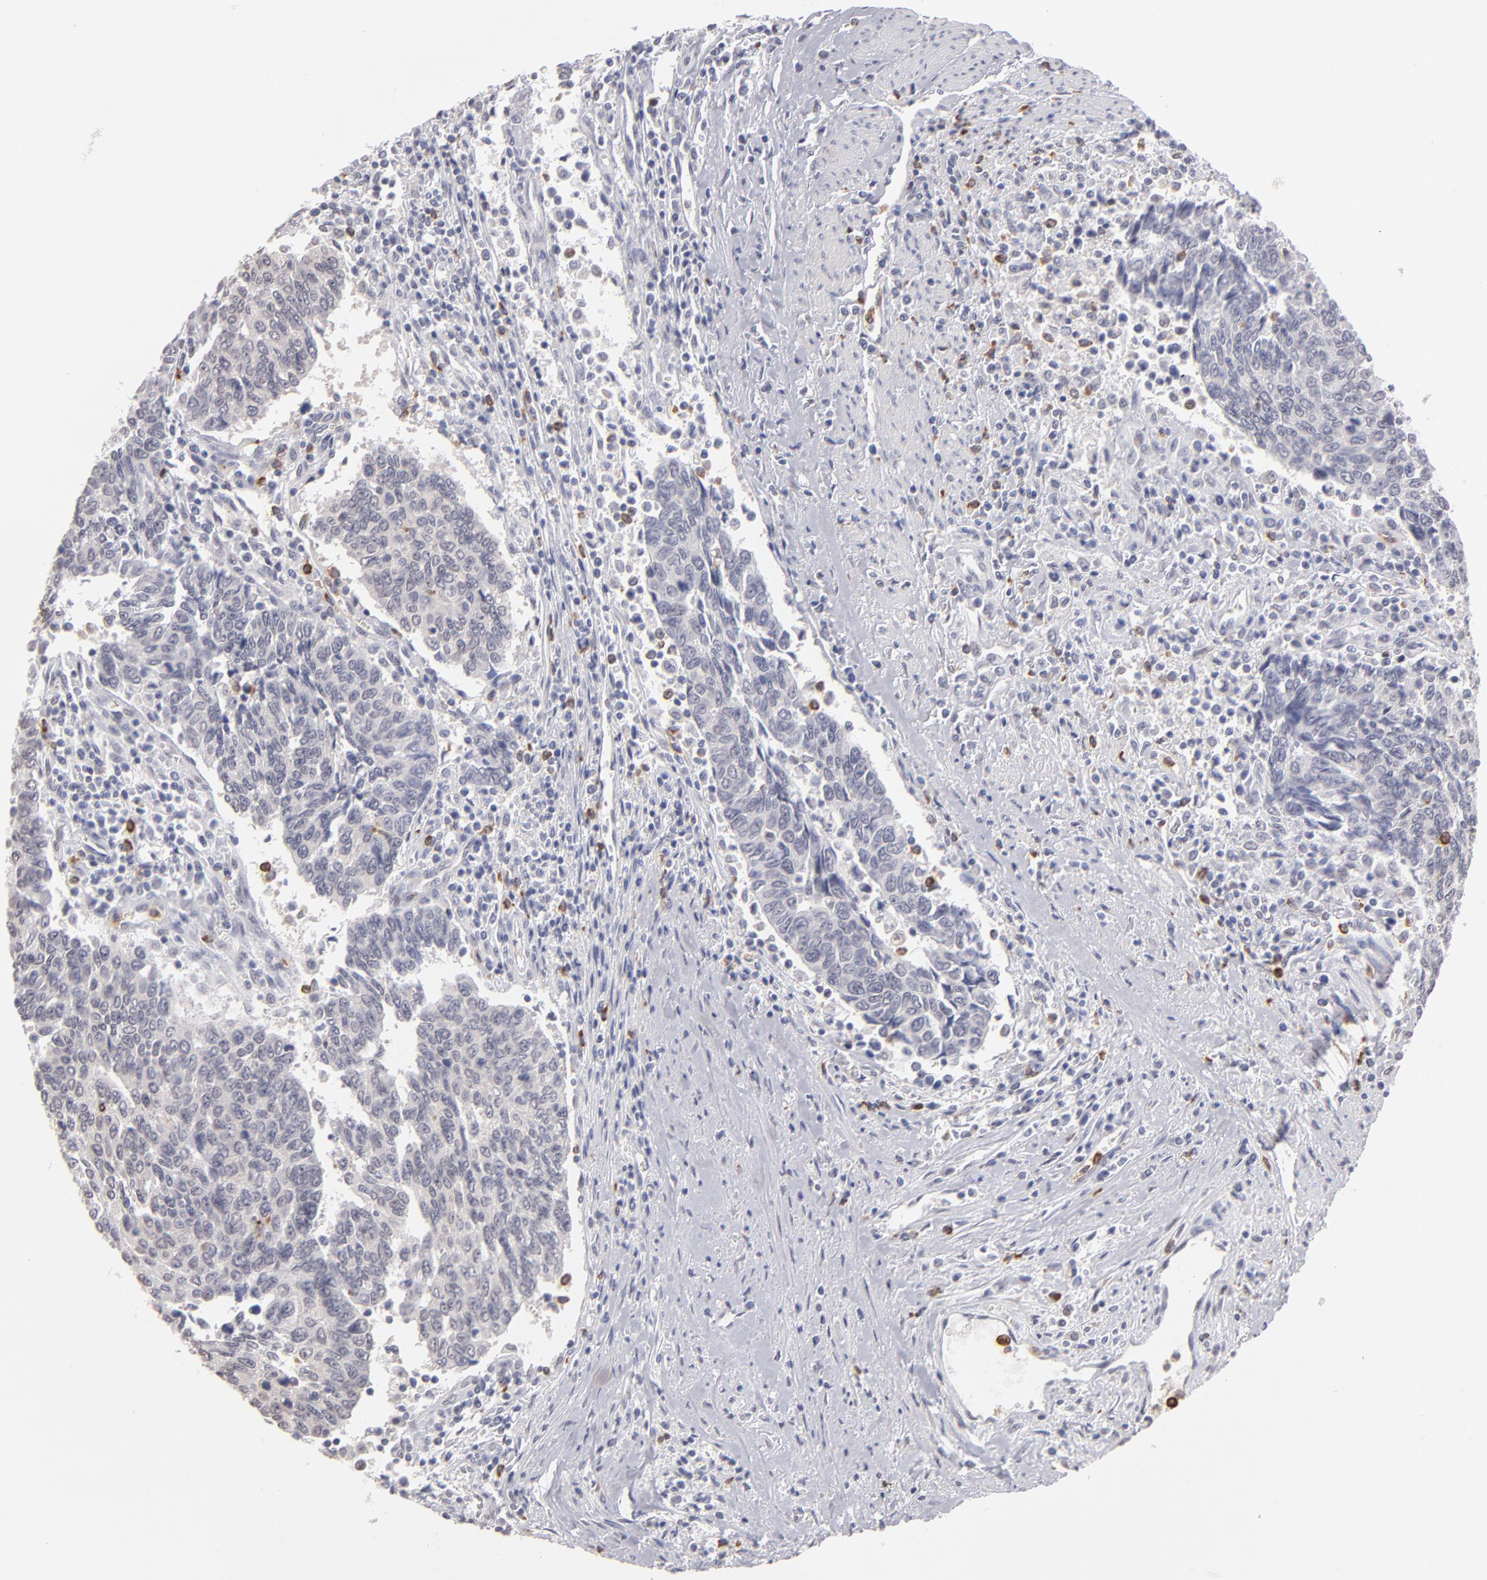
{"staining": {"intensity": "negative", "quantity": "none", "location": "none"}, "tissue": "urothelial cancer", "cell_type": "Tumor cells", "image_type": "cancer", "snomed": [{"axis": "morphology", "description": "Urothelial carcinoma, High grade"}, {"axis": "topography", "description": "Urinary bladder"}], "caption": "Immunohistochemistry micrograph of neoplastic tissue: human urothelial cancer stained with DAB (3,3'-diaminobenzidine) displays no significant protein staining in tumor cells.", "gene": "MGAM", "patient": {"sex": "male", "age": 86}}